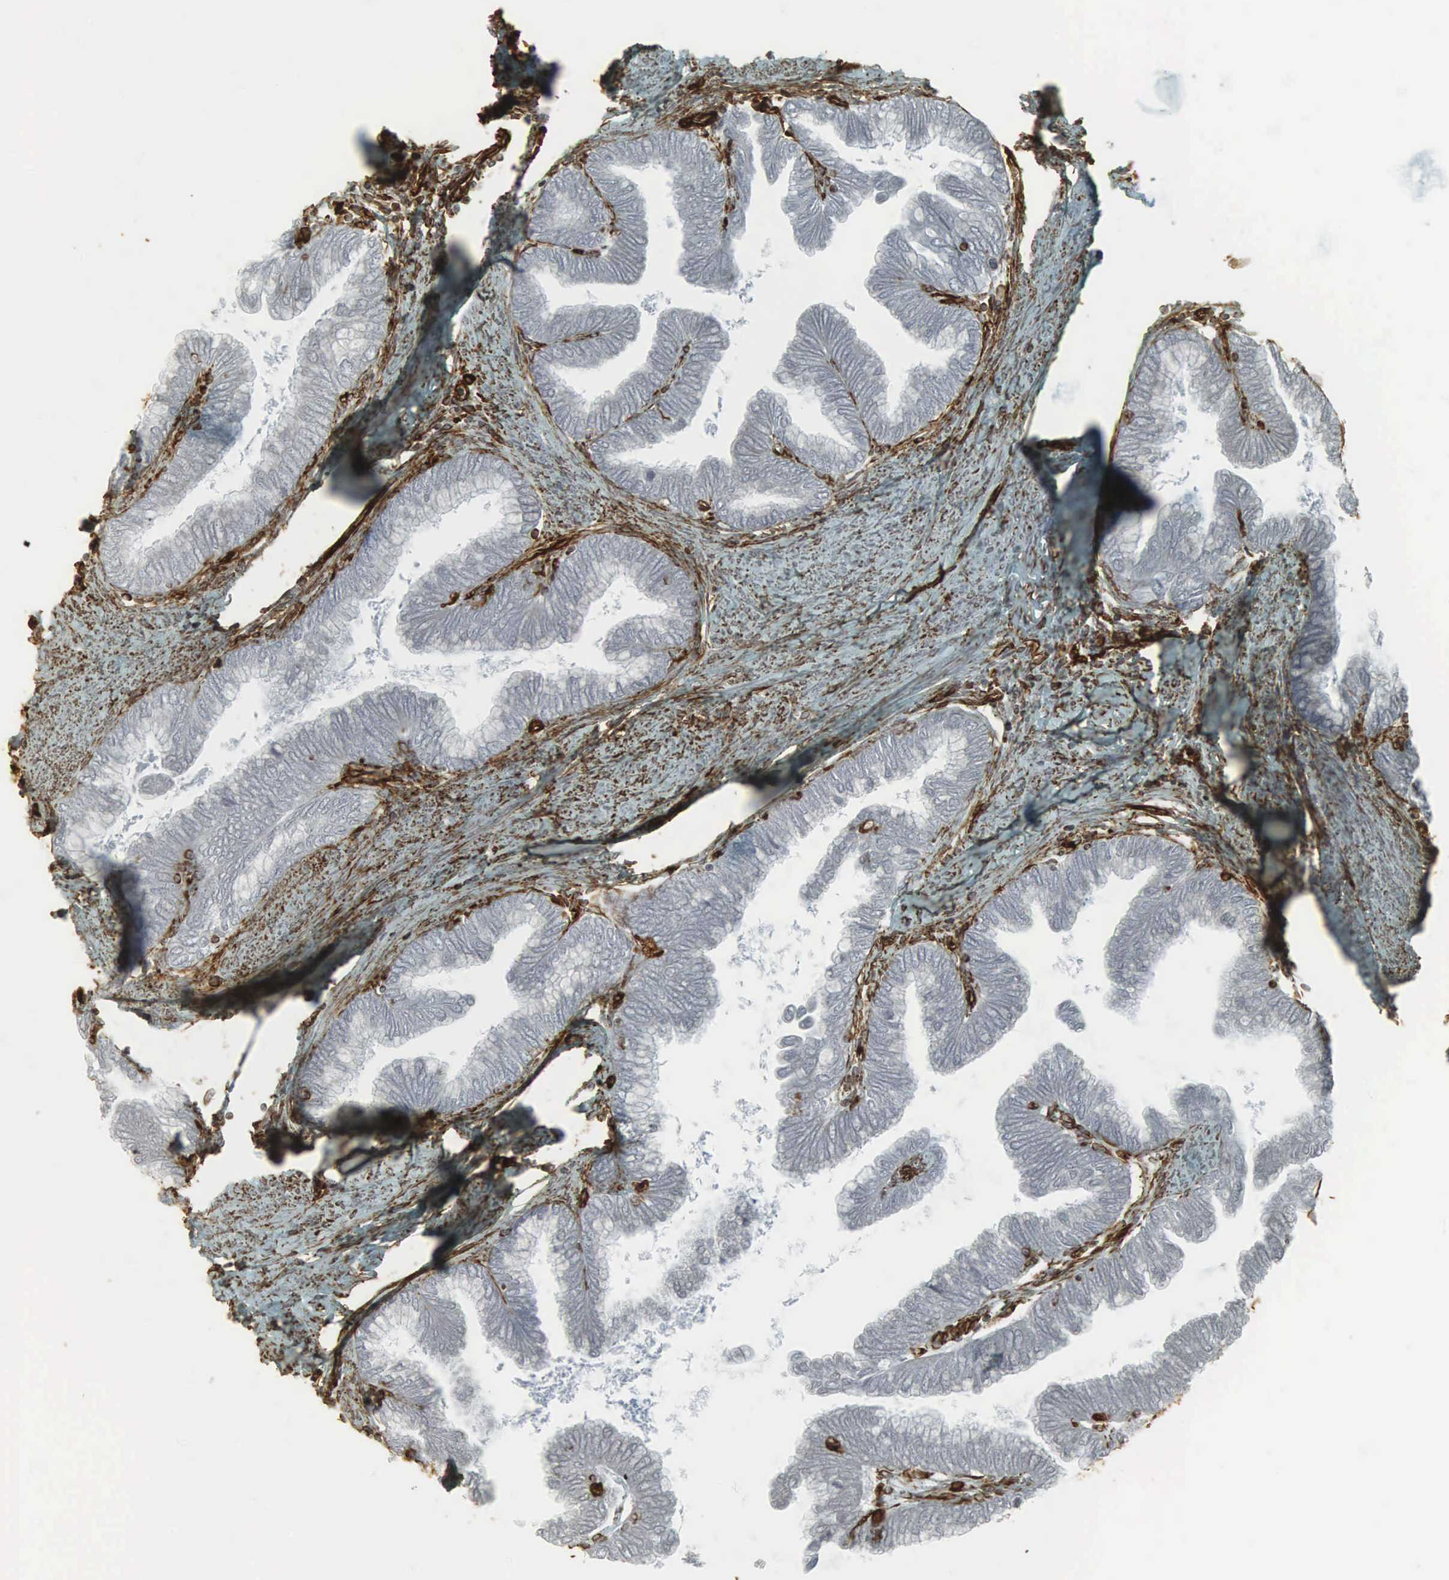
{"staining": {"intensity": "moderate", "quantity": "<25%", "location": "cytoplasmic/membranous,nuclear"}, "tissue": "cervical cancer", "cell_type": "Tumor cells", "image_type": "cancer", "snomed": [{"axis": "morphology", "description": "Adenocarcinoma, NOS"}, {"axis": "topography", "description": "Cervix"}], "caption": "Protein positivity by immunohistochemistry (IHC) demonstrates moderate cytoplasmic/membranous and nuclear staining in approximately <25% of tumor cells in adenocarcinoma (cervical). Nuclei are stained in blue.", "gene": "VIM", "patient": {"sex": "female", "age": 49}}